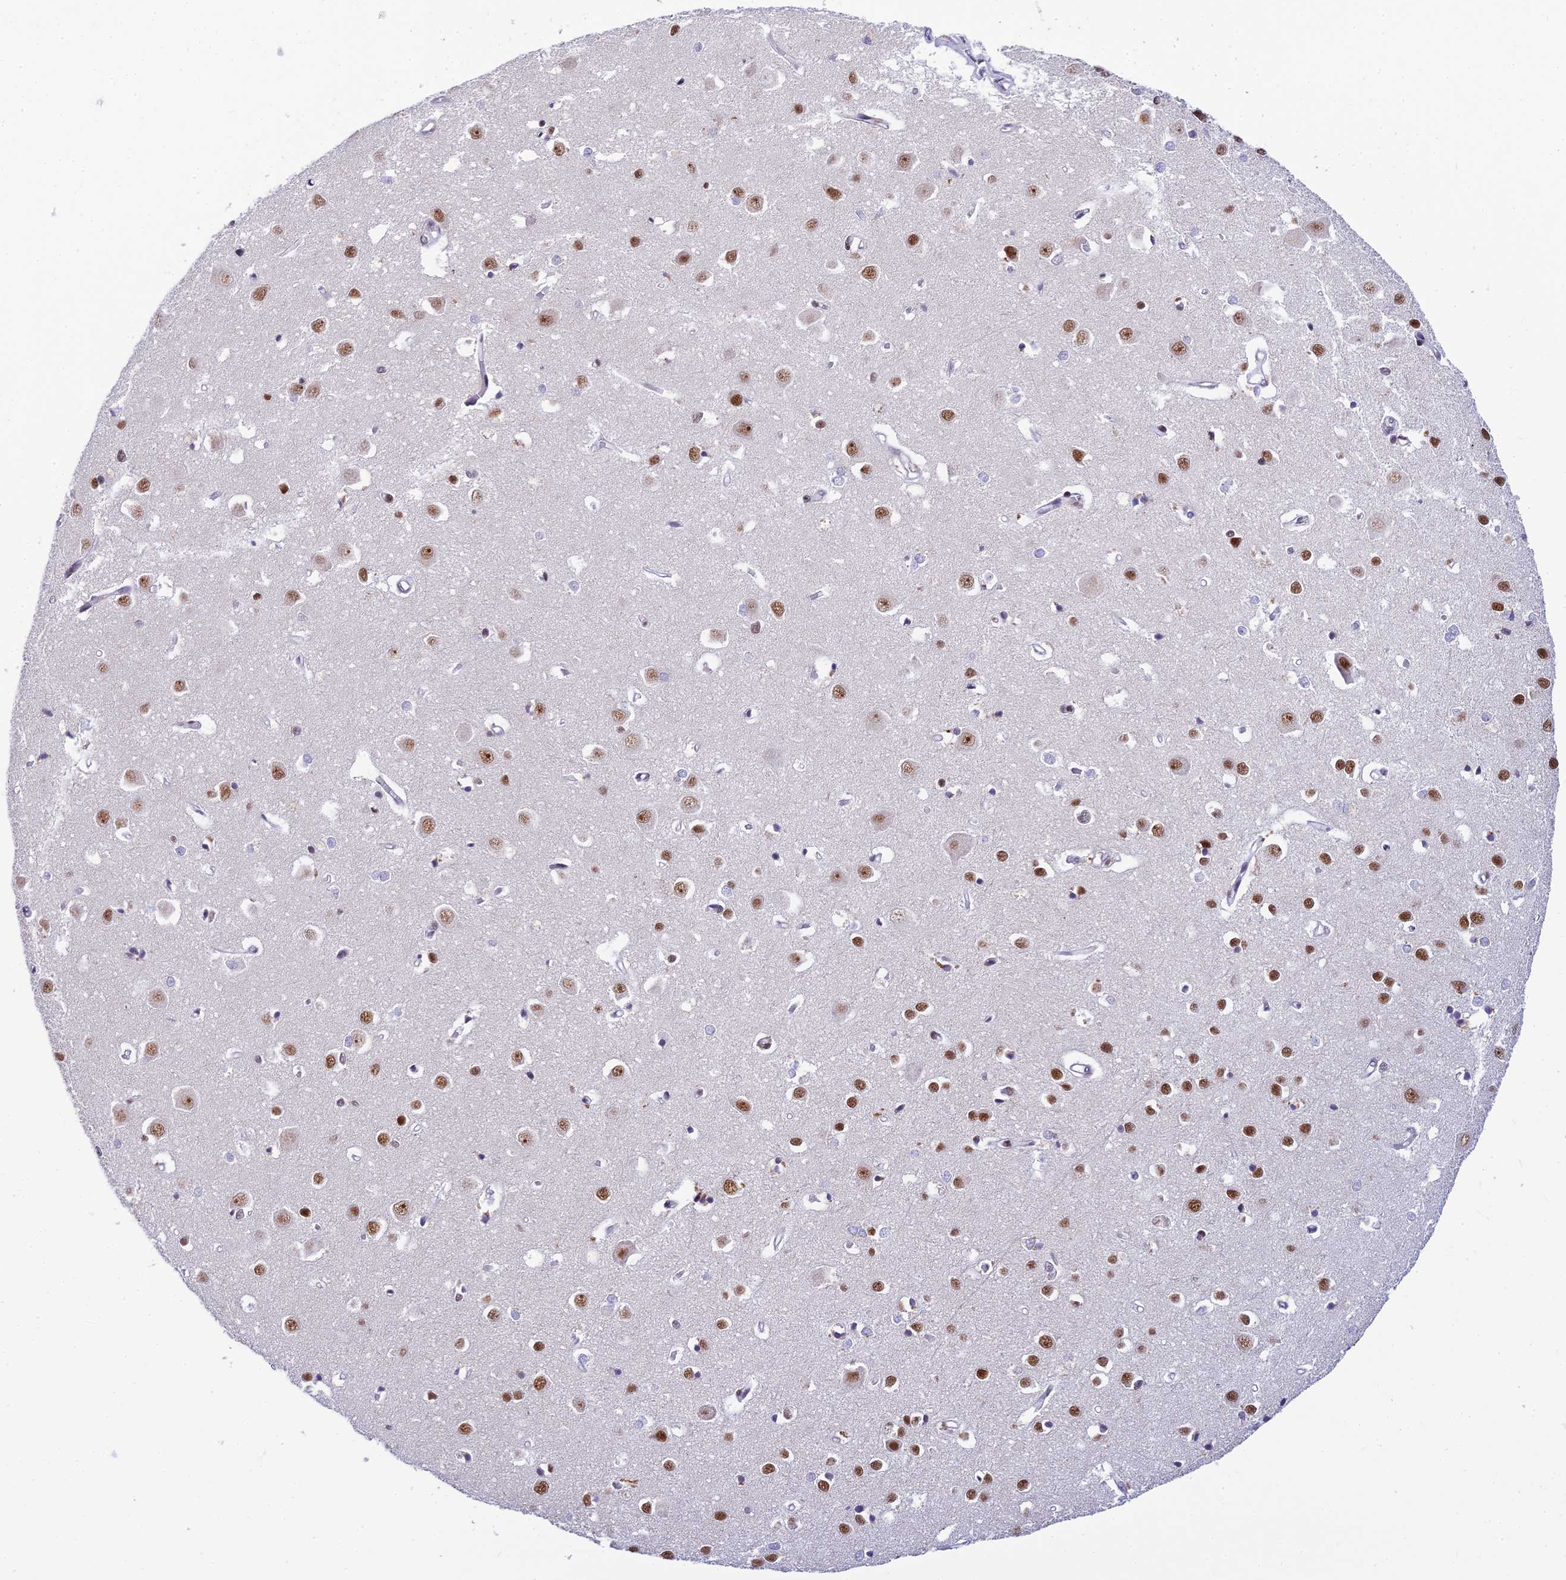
{"staining": {"intensity": "weak", "quantity": "25%-75%", "location": "nuclear"}, "tissue": "cerebral cortex", "cell_type": "Endothelial cells", "image_type": "normal", "snomed": [{"axis": "morphology", "description": "Normal tissue, NOS"}, {"axis": "topography", "description": "Cerebral cortex"}], "caption": "This is an image of IHC staining of unremarkable cerebral cortex, which shows weak positivity in the nuclear of endothelial cells.", "gene": "USP22", "patient": {"sex": "female", "age": 64}}